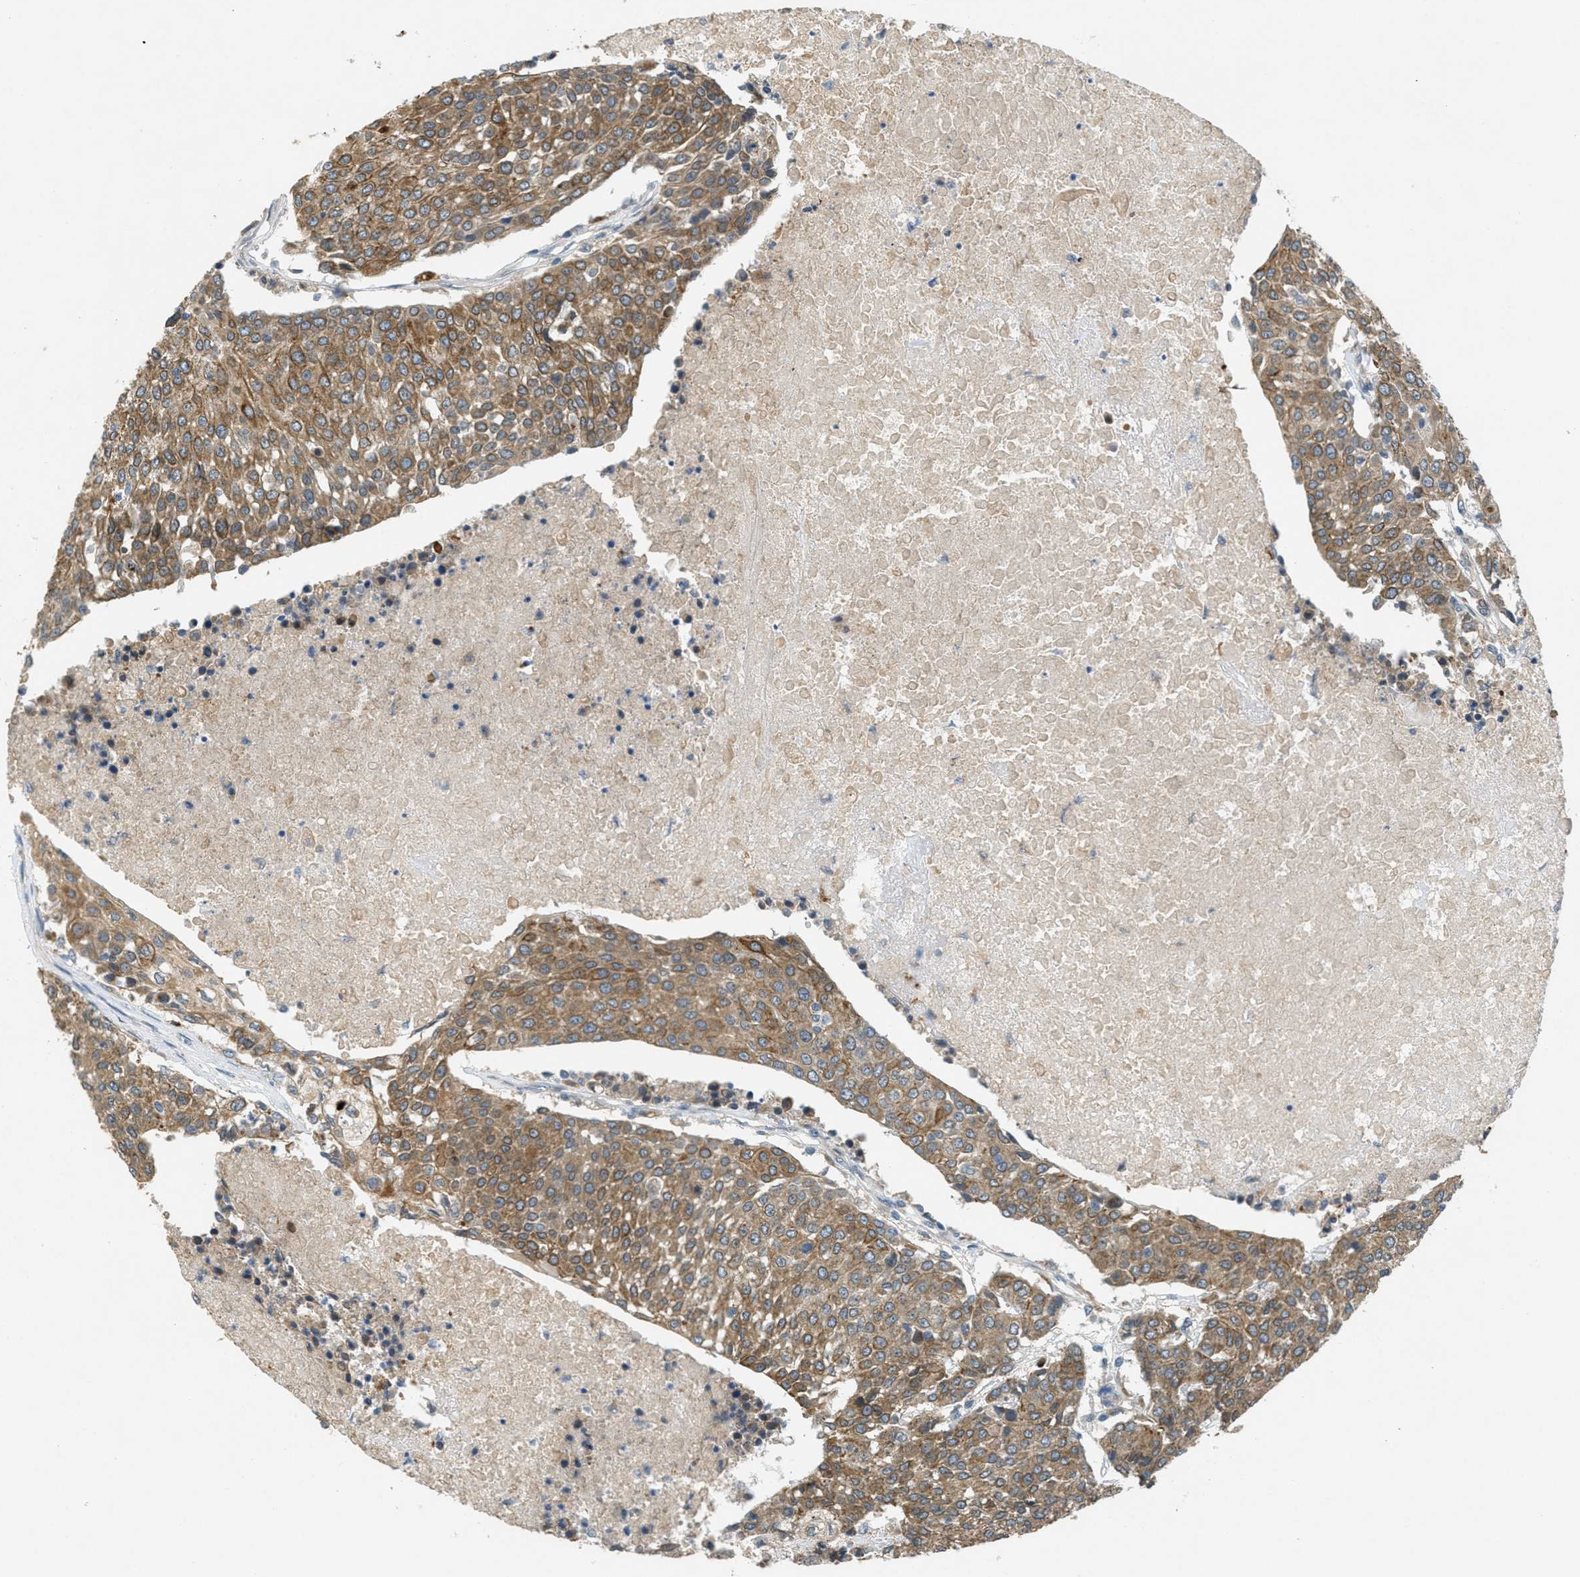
{"staining": {"intensity": "moderate", "quantity": ">75%", "location": "cytoplasmic/membranous"}, "tissue": "urothelial cancer", "cell_type": "Tumor cells", "image_type": "cancer", "snomed": [{"axis": "morphology", "description": "Urothelial carcinoma, High grade"}, {"axis": "topography", "description": "Urinary bladder"}], "caption": "This histopathology image displays immunohistochemistry staining of human urothelial cancer, with medium moderate cytoplasmic/membranous staining in about >75% of tumor cells.", "gene": "SIGMAR1", "patient": {"sex": "female", "age": 85}}